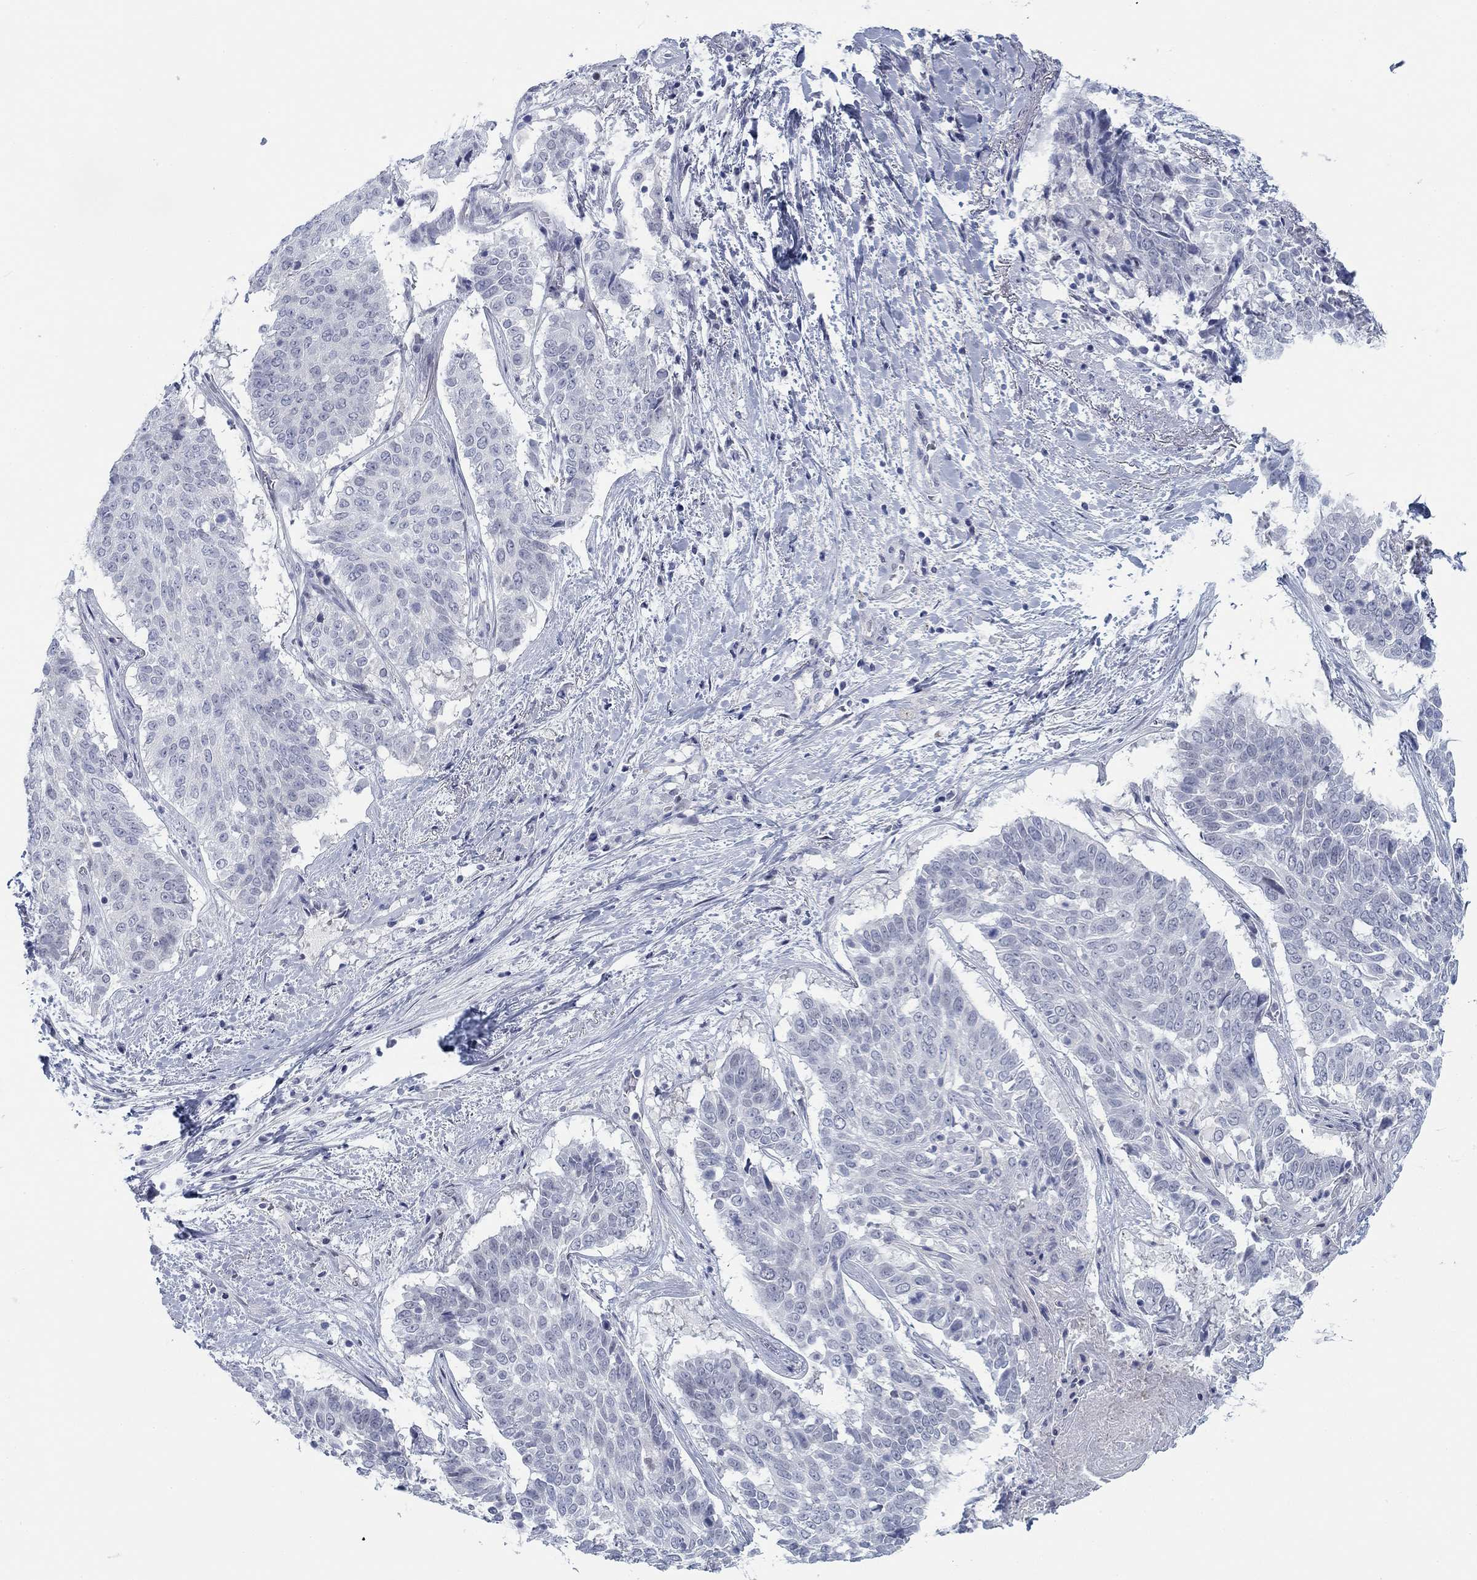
{"staining": {"intensity": "negative", "quantity": "none", "location": "none"}, "tissue": "lung cancer", "cell_type": "Tumor cells", "image_type": "cancer", "snomed": [{"axis": "morphology", "description": "Squamous cell carcinoma, NOS"}, {"axis": "topography", "description": "Lung"}], "caption": "IHC of human lung cancer displays no staining in tumor cells.", "gene": "DNAL1", "patient": {"sex": "male", "age": 64}}